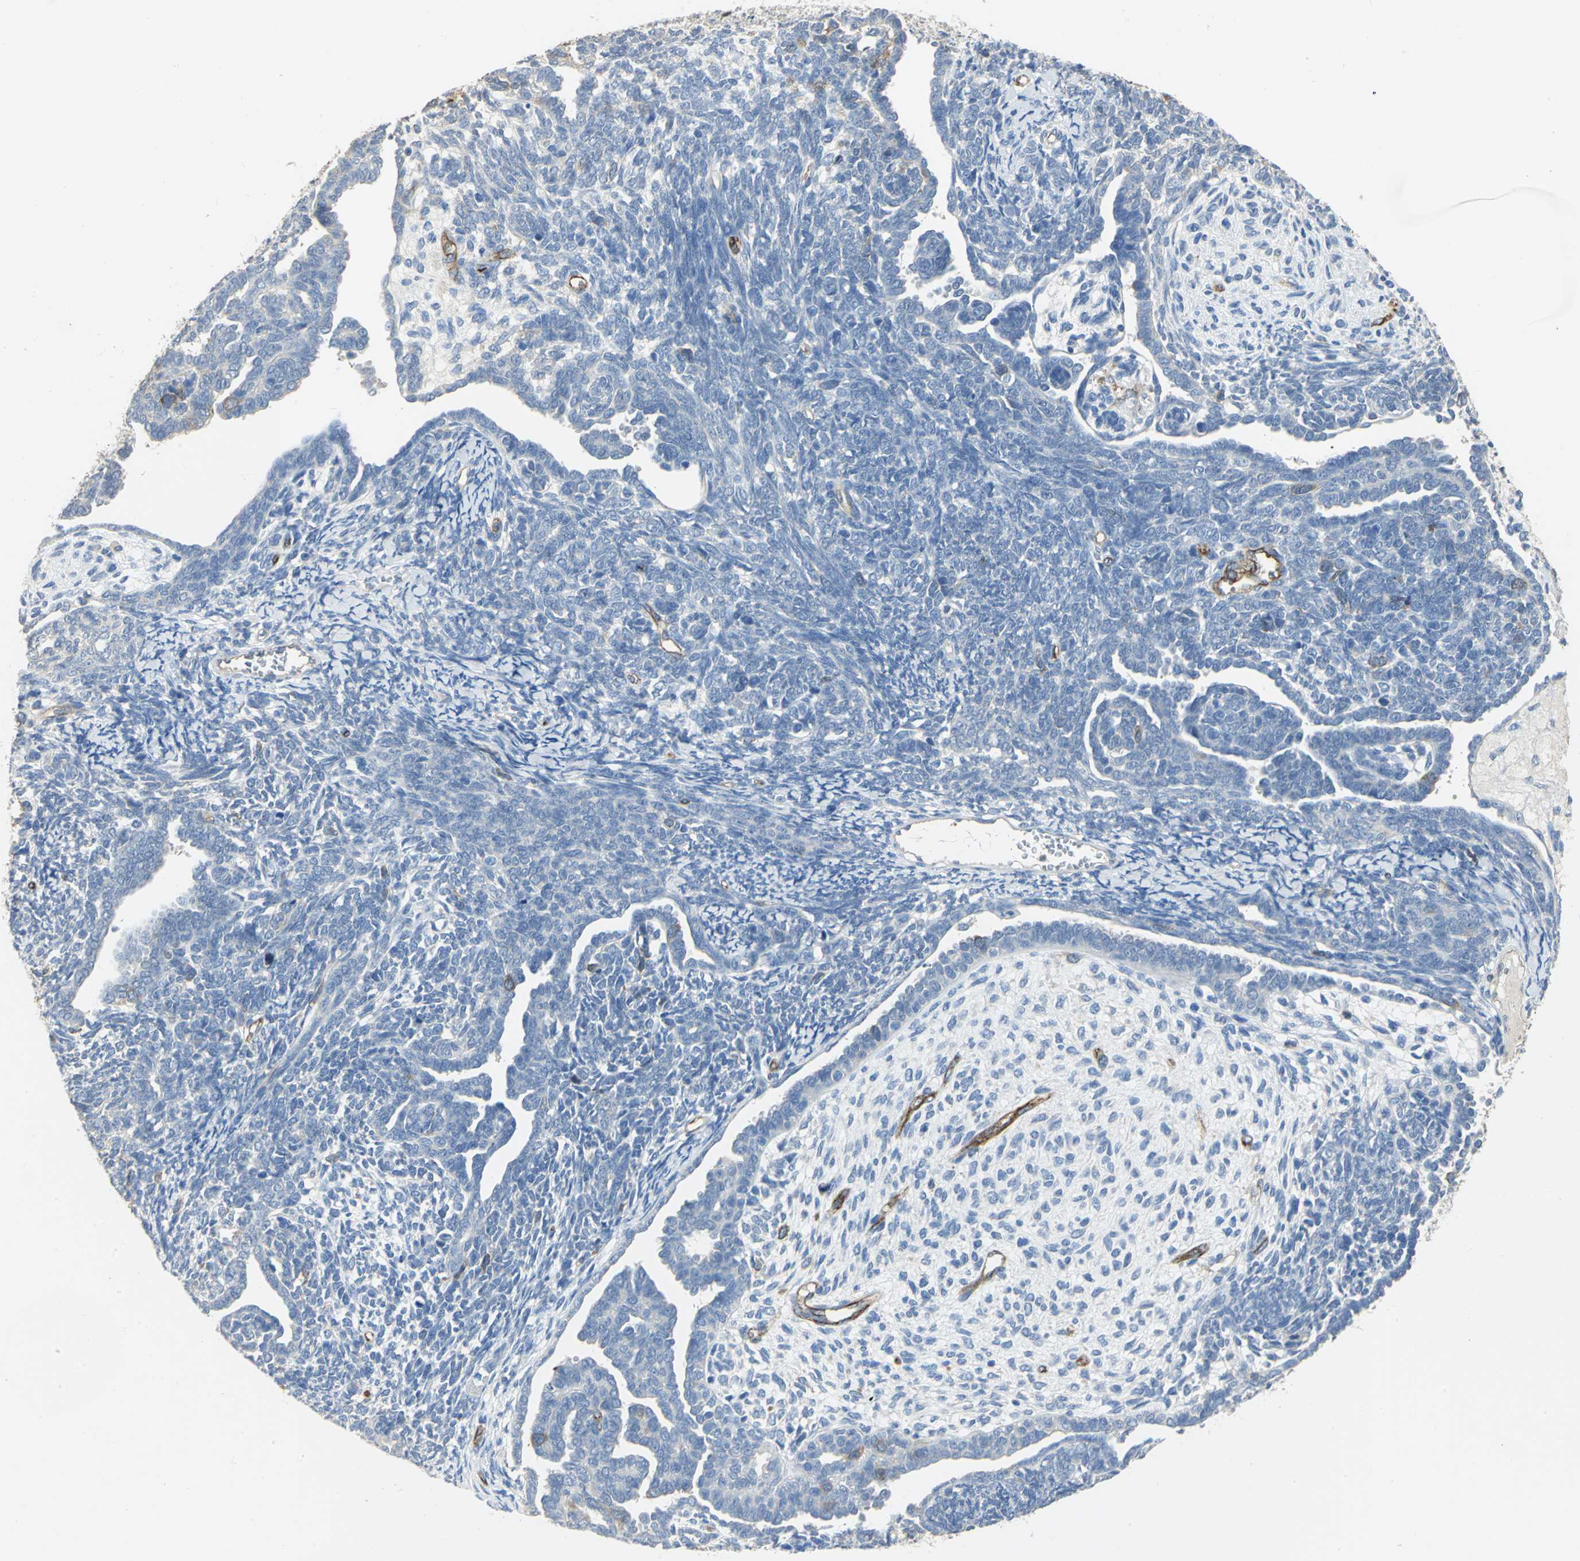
{"staining": {"intensity": "negative", "quantity": "none", "location": "none"}, "tissue": "endometrial cancer", "cell_type": "Tumor cells", "image_type": "cancer", "snomed": [{"axis": "morphology", "description": "Neoplasm, malignant, NOS"}, {"axis": "topography", "description": "Endometrium"}], "caption": "Immunohistochemistry of endometrial cancer (malignant neoplasm) exhibits no positivity in tumor cells.", "gene": "DLGAP5", "patient": {"sex": "female", "age": 74}}